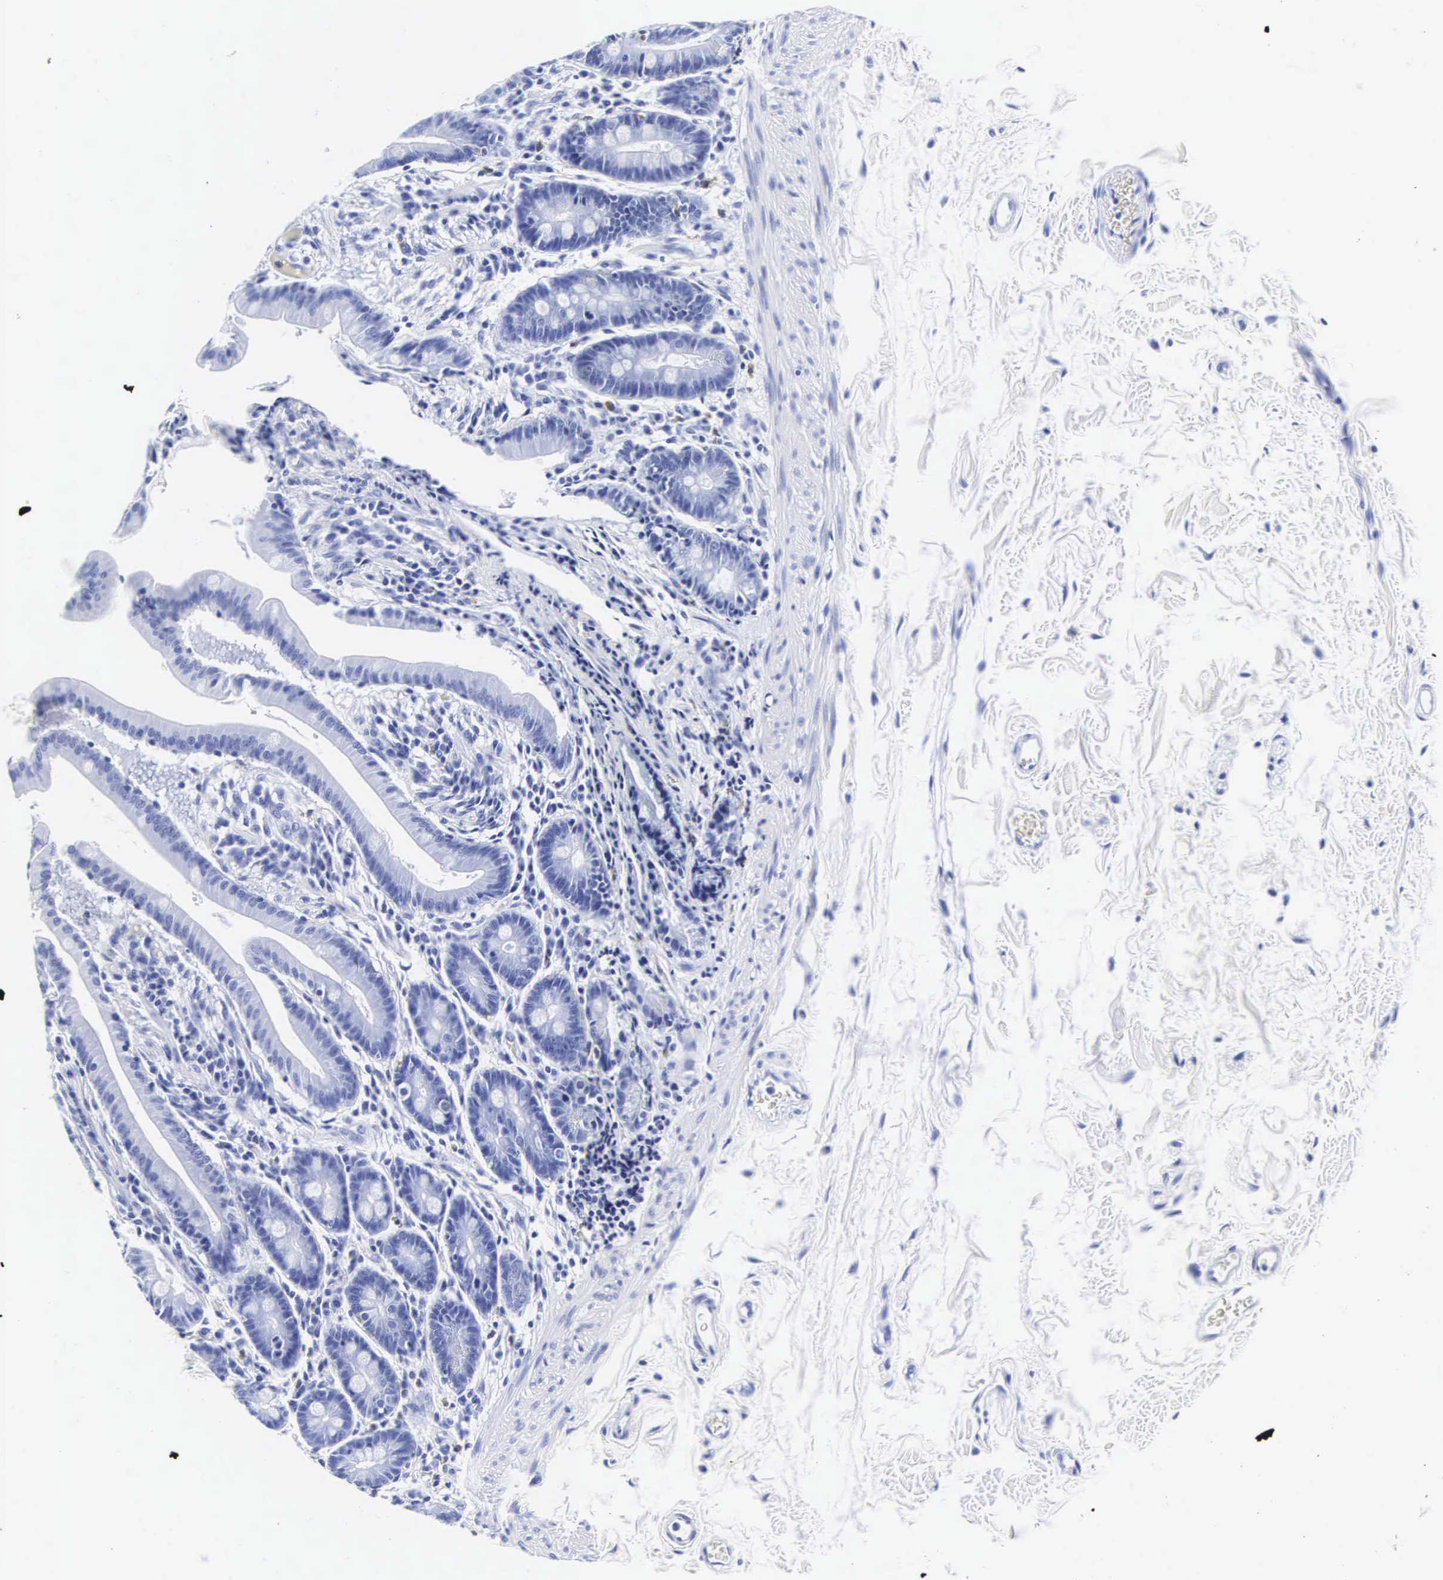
{"staining": {"intensity": "negative", "quantity": "none", "location": "none"}, "tissue": "duodenum", "cell_type": "Glandular cells", "image_type": "normal", "snomed": [{"axis": "morphology", "description": "Normal tissue, NOS"}, {"axis": "topography", "description": "Duodenum"}], "caption": "A micrograph of human duodenum is negative for staining in glandular cells.", "gene": "INS", "patient": {"sex": "female", "age": 77}}